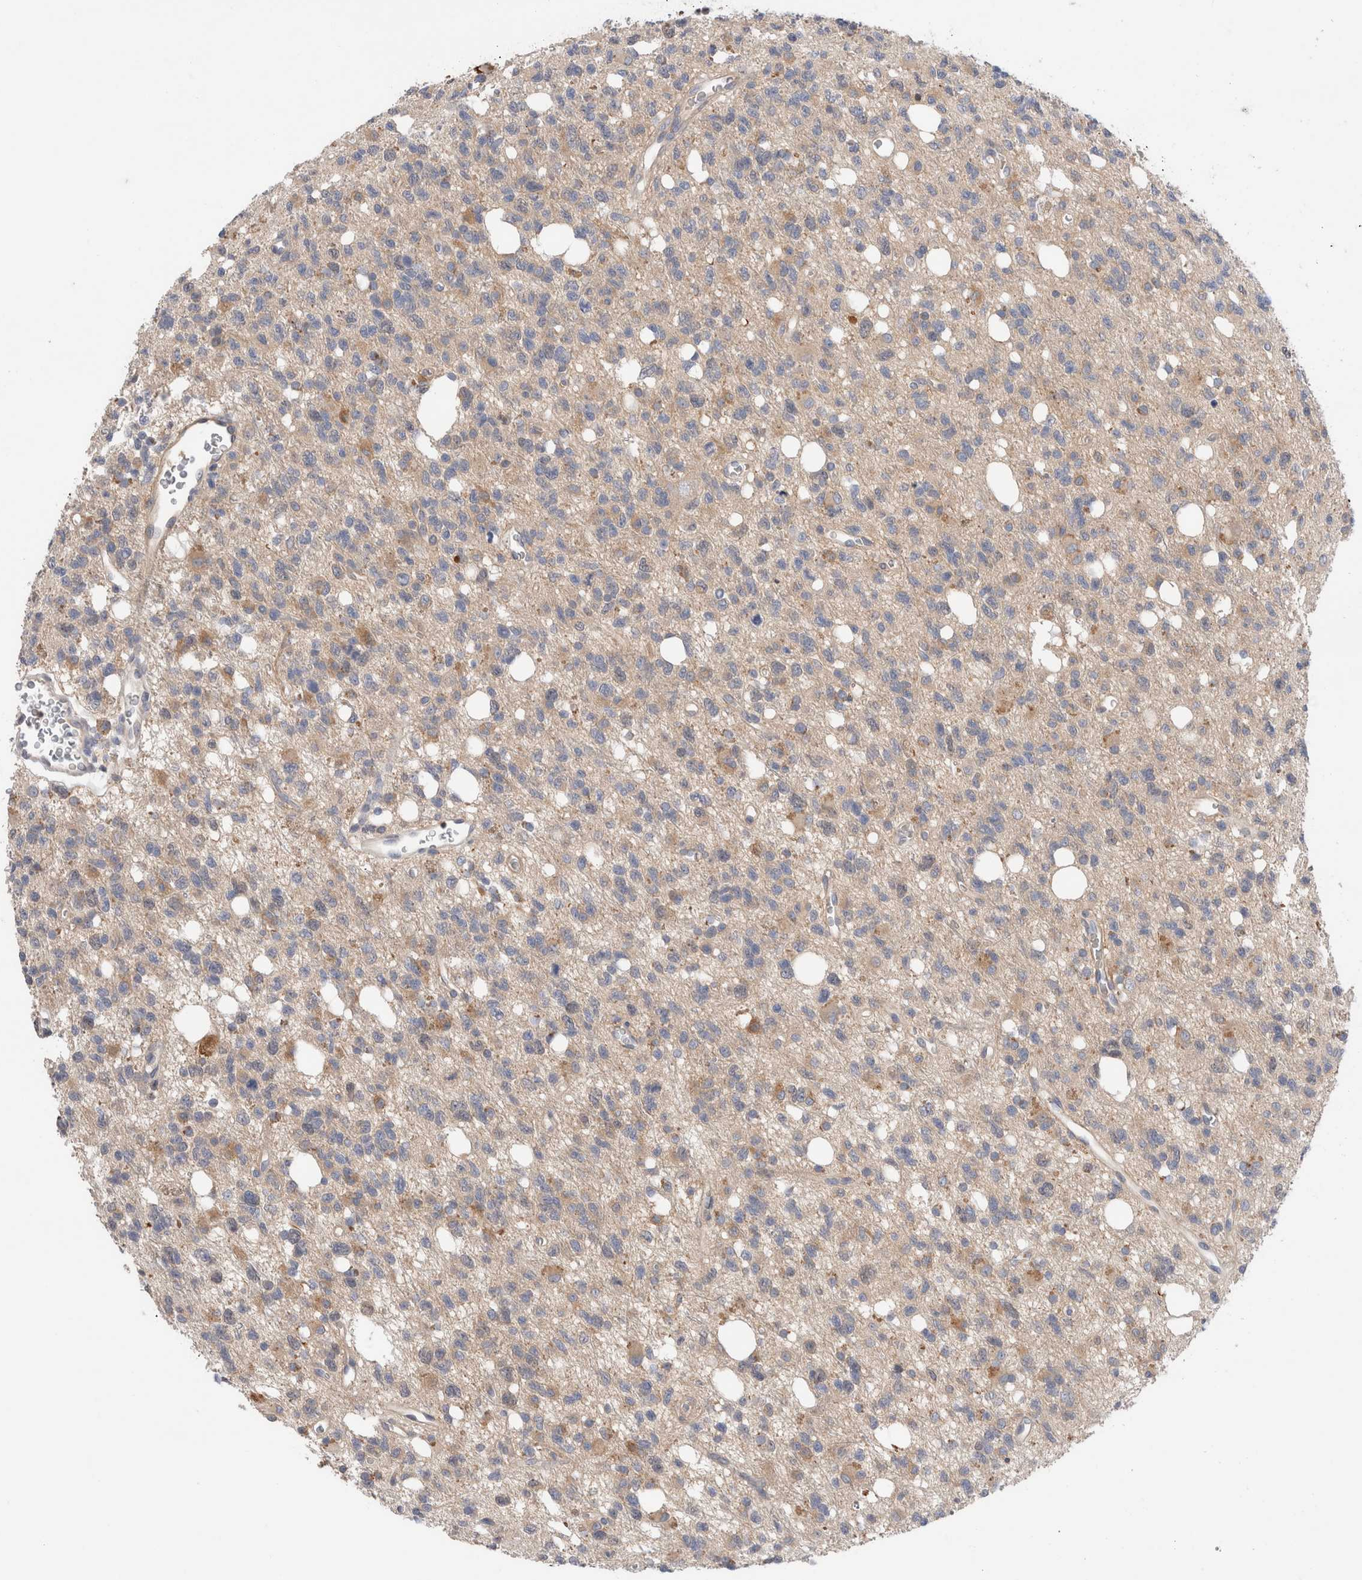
{"staining": {"intensity": "weak", "quantity": ">75%", "location": "cytoplasmic/membranous"}, "tissue": "glioma", "cell_type": "Tumor cells", "image_type": "cancer", "snomed": [{"axis": "morphology", "description": "Glioma, malignant, High grade"}, {"axis": "topography", "description": "Brain"}], "caption": "This micrograph demonstrates immunohistochemistry (IHC) staining of human malignant glioma (high-grade), with low weak cytoplasmic/membranous expression in approximately >75% of tumor cells.", "gene": "KLHL14", "patient": {"sex": "female", "age": 62}}